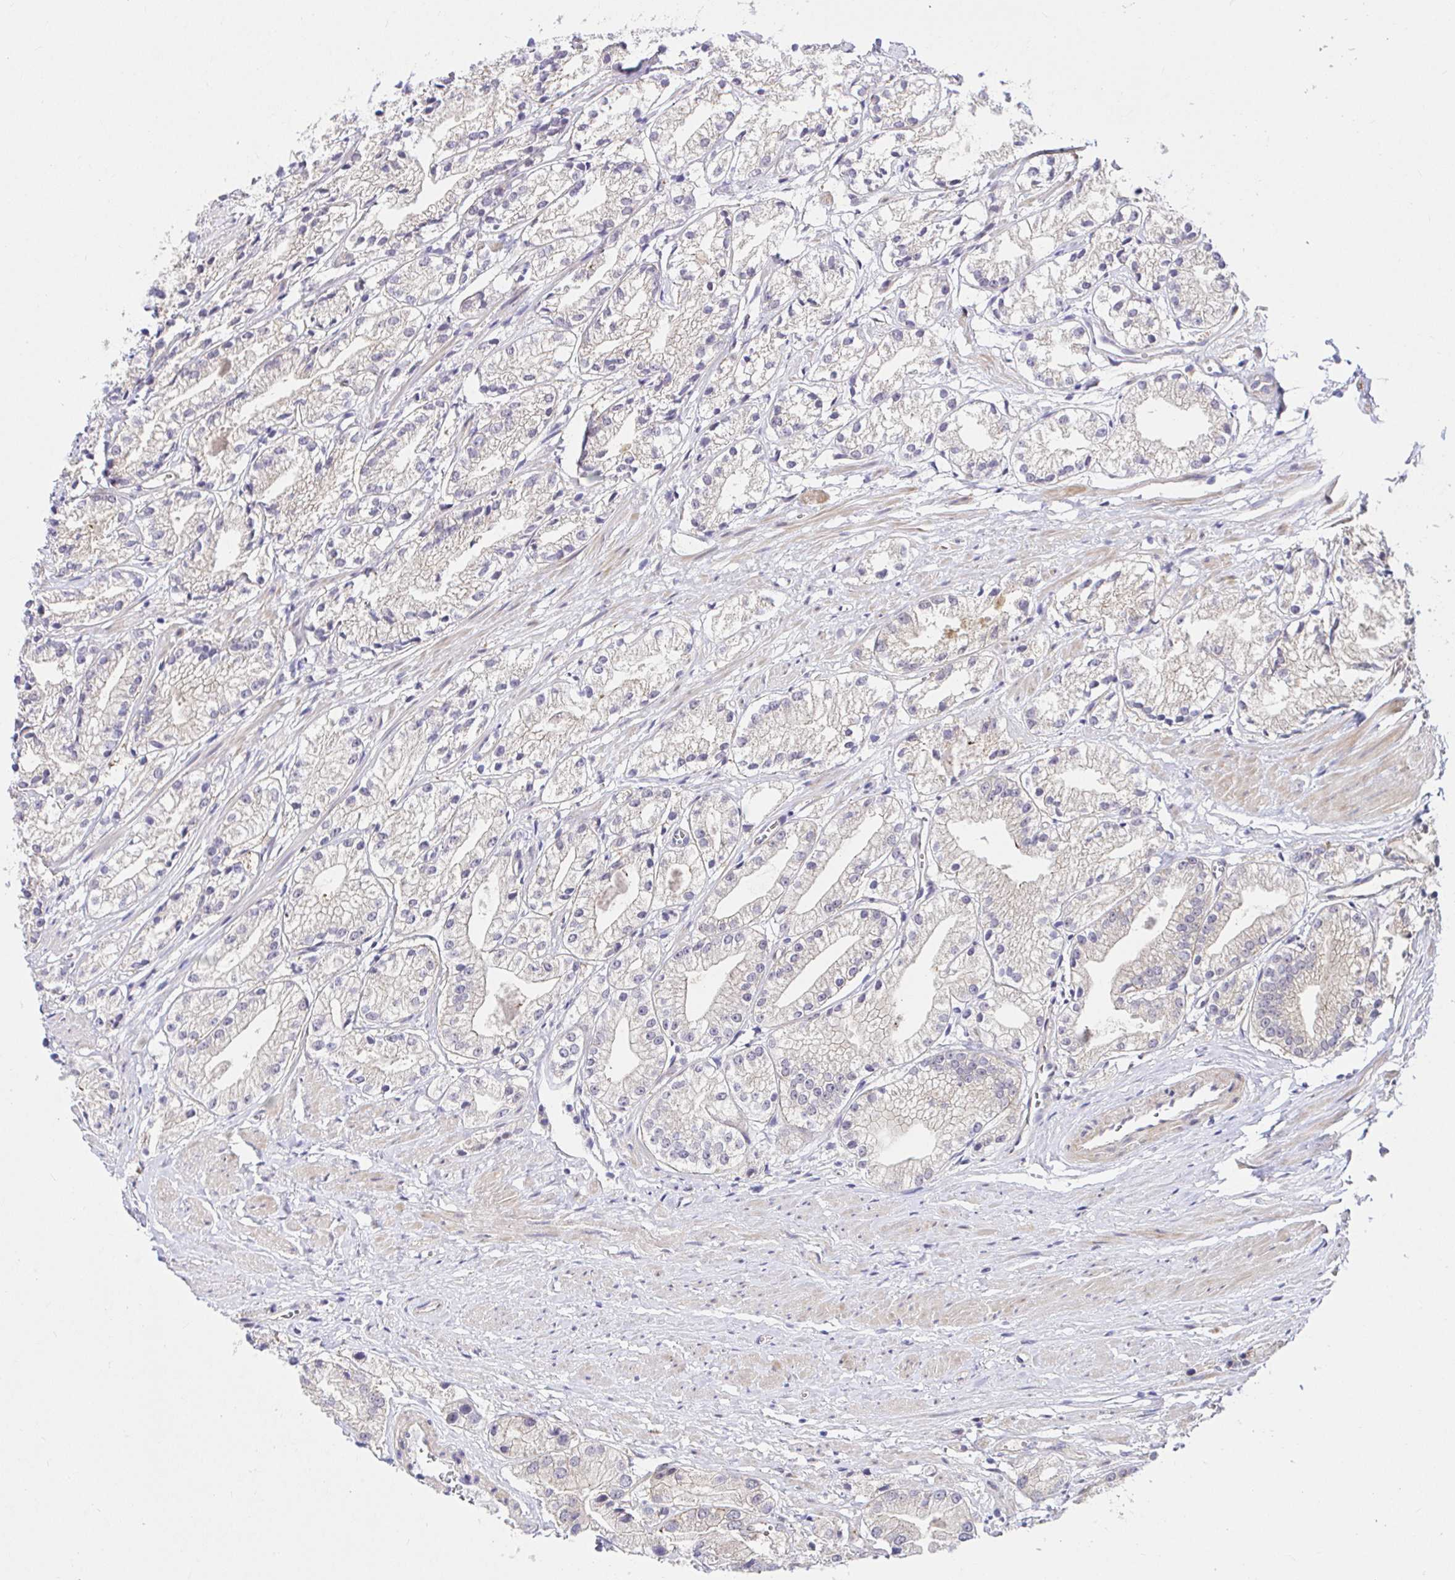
{"staining": {"intensity": "weak", "quantity": "<25%", "location": "cytoplasmic/membranous"}, "tissue": "prostate cancer", "cell_type": "Tumor cells", "image_type": "cancer", "snomed": [{"axis": "morphology", "description": "Adenocarcinoma, Low grade"}, {"axis": "topography", "description": "Prostate"}], "caption": "The image shows no significant expression in tumor cells of prostate cancer (adenocarcinoma (low-grade)). (Brightfield microscopy of DAB IHC at high magnification).", "gene": "TRIM55", "patient": {"sex": "male", "age": 69}}